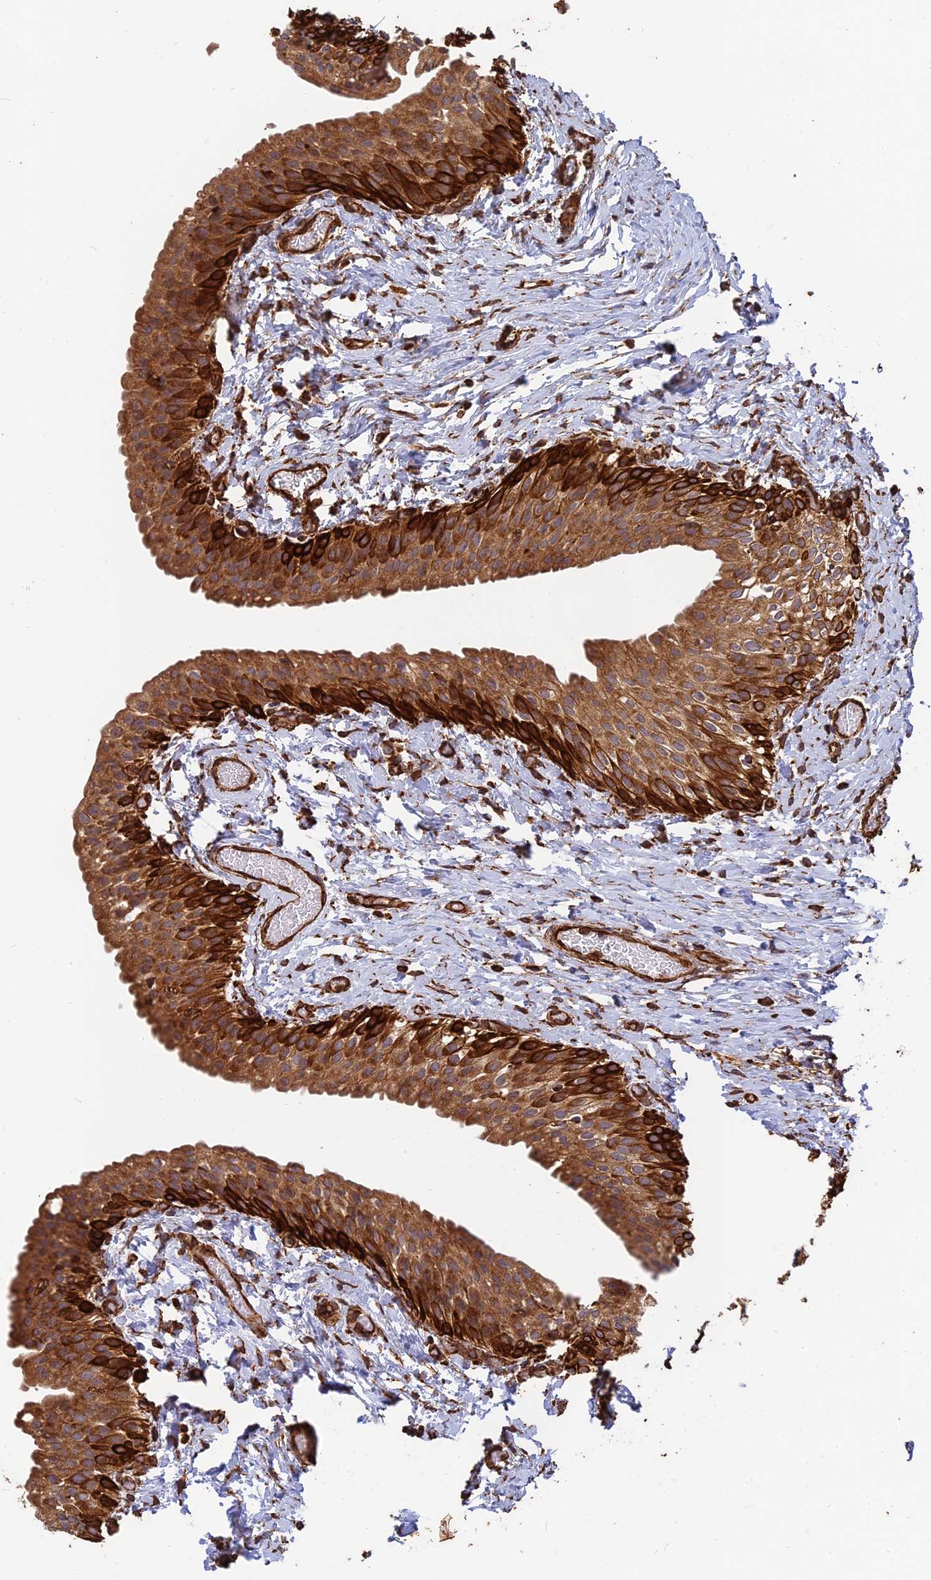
{"staining": {"intensity": "strong", "quantity": ">75%", "location": "cytoplasmic/membranous"}, "tissue": "urinary bladder", "cell_type": "Urothelial cells", "image_type": "normal", "snomed": [{"axis": "morphology", "description": "Normal tissue, NOS"}, {"axis": "topography", "description": "Urinary bladder"}], "caption": "Benign urinary bladder was stained to show a protein in brown. There is high levels of strong cytoplasmic/membranous positivity in about >75% of urothelial cells. Nuclei are stained in blue.", "gene": "DSTYK", "patient": {"sex": "male", "age": 1}}